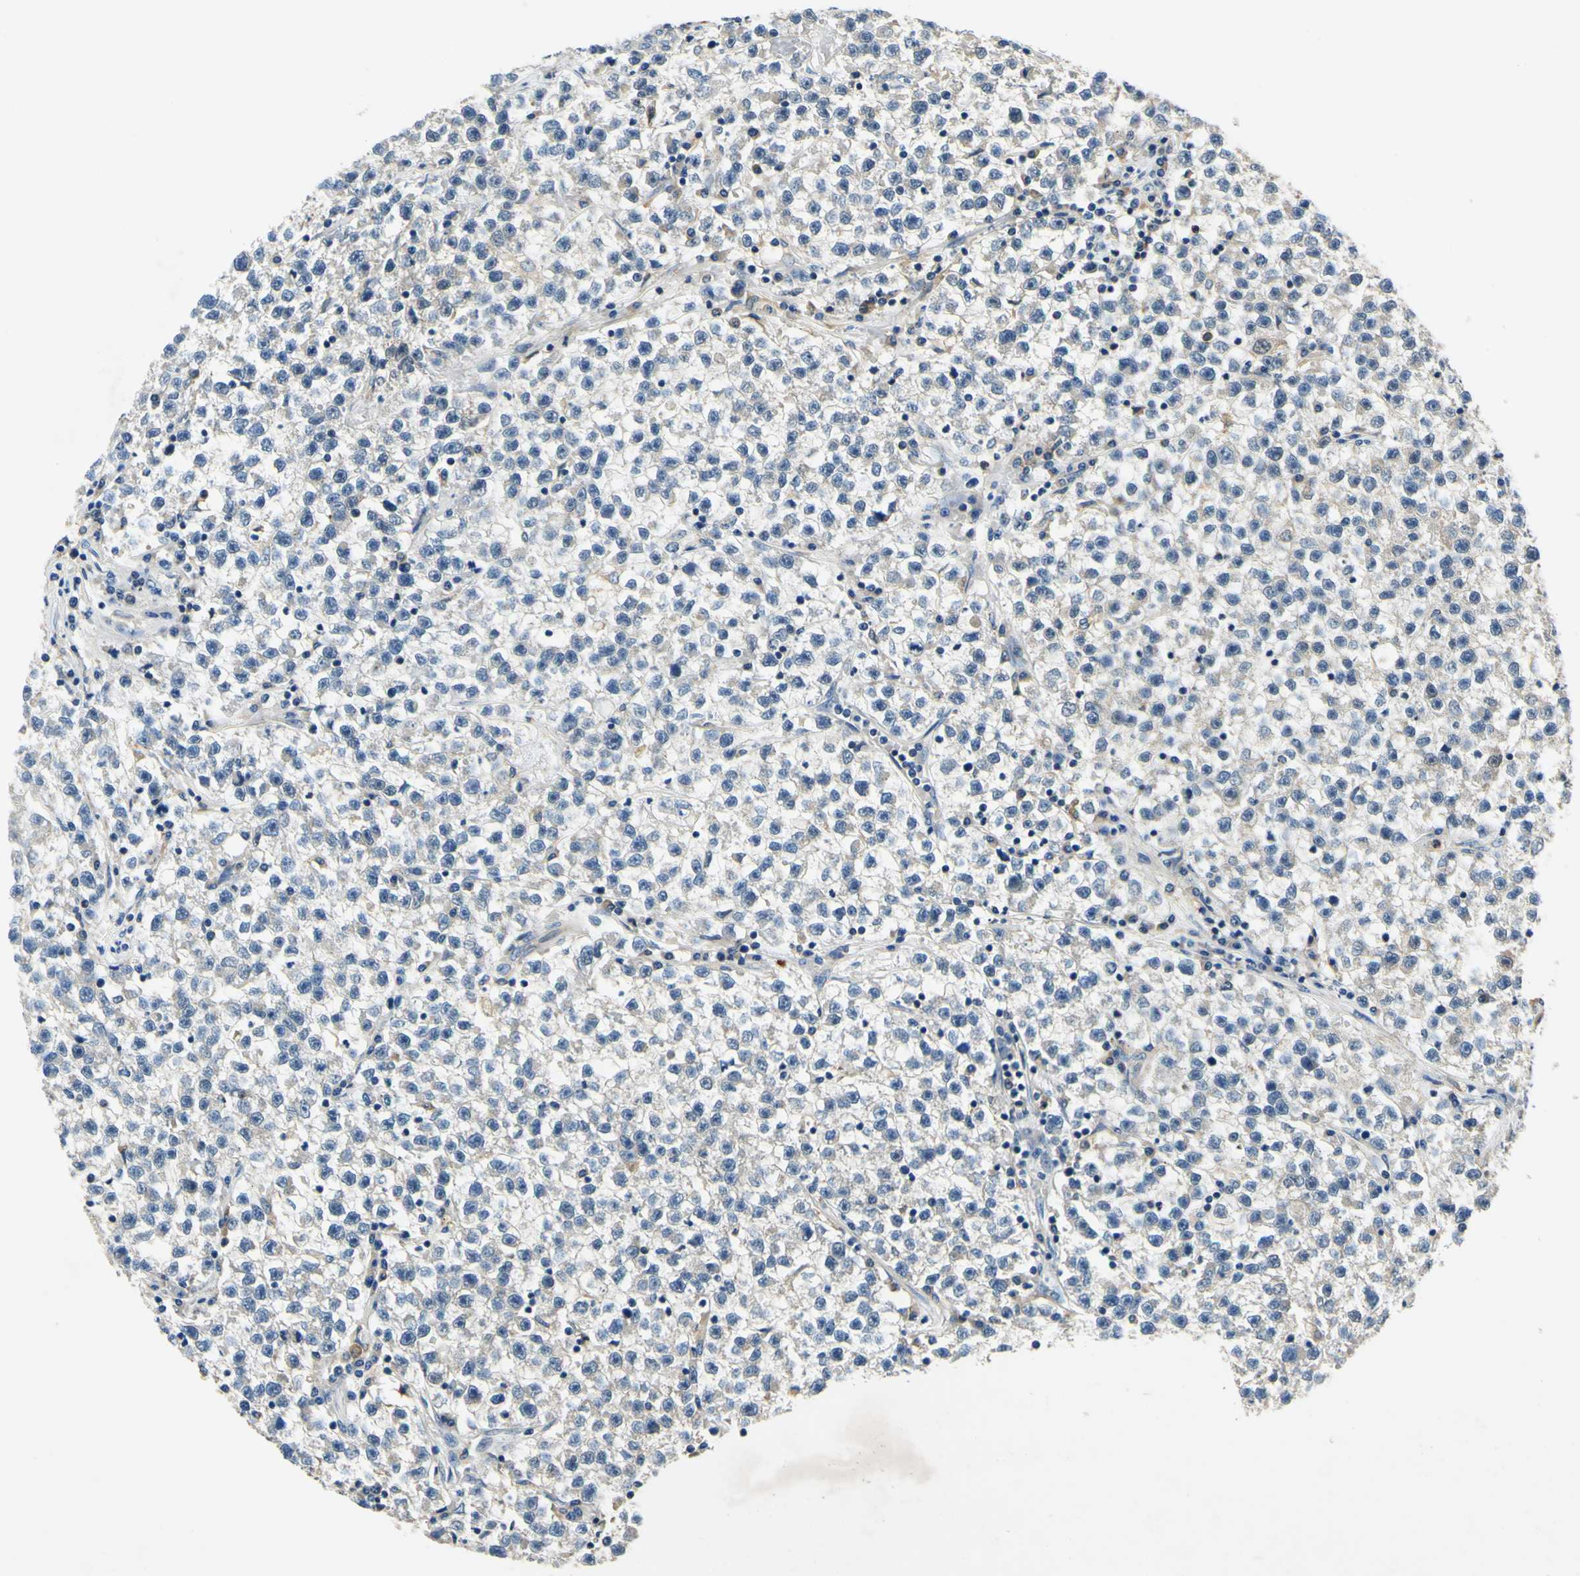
{"staining": {"intensity": "negative", "quantity": "none", "location": "none"}, "tissue": "testis cancer", "cell_type": "Tumor cells", "image_type": "cancer", "snomed": [{"axis": "morphology", "description": "Seminoma, NOS"}, {"axis": "topography", "description": "Testis"}], "caption": "Immunohistochemistry (IHC) image of human testis cancer stained for a protein (brown), which demonstrates no positivity in tumor cells.", "gene": "PLA2G4A", "patient": {"sex": "male", "age": 22}}